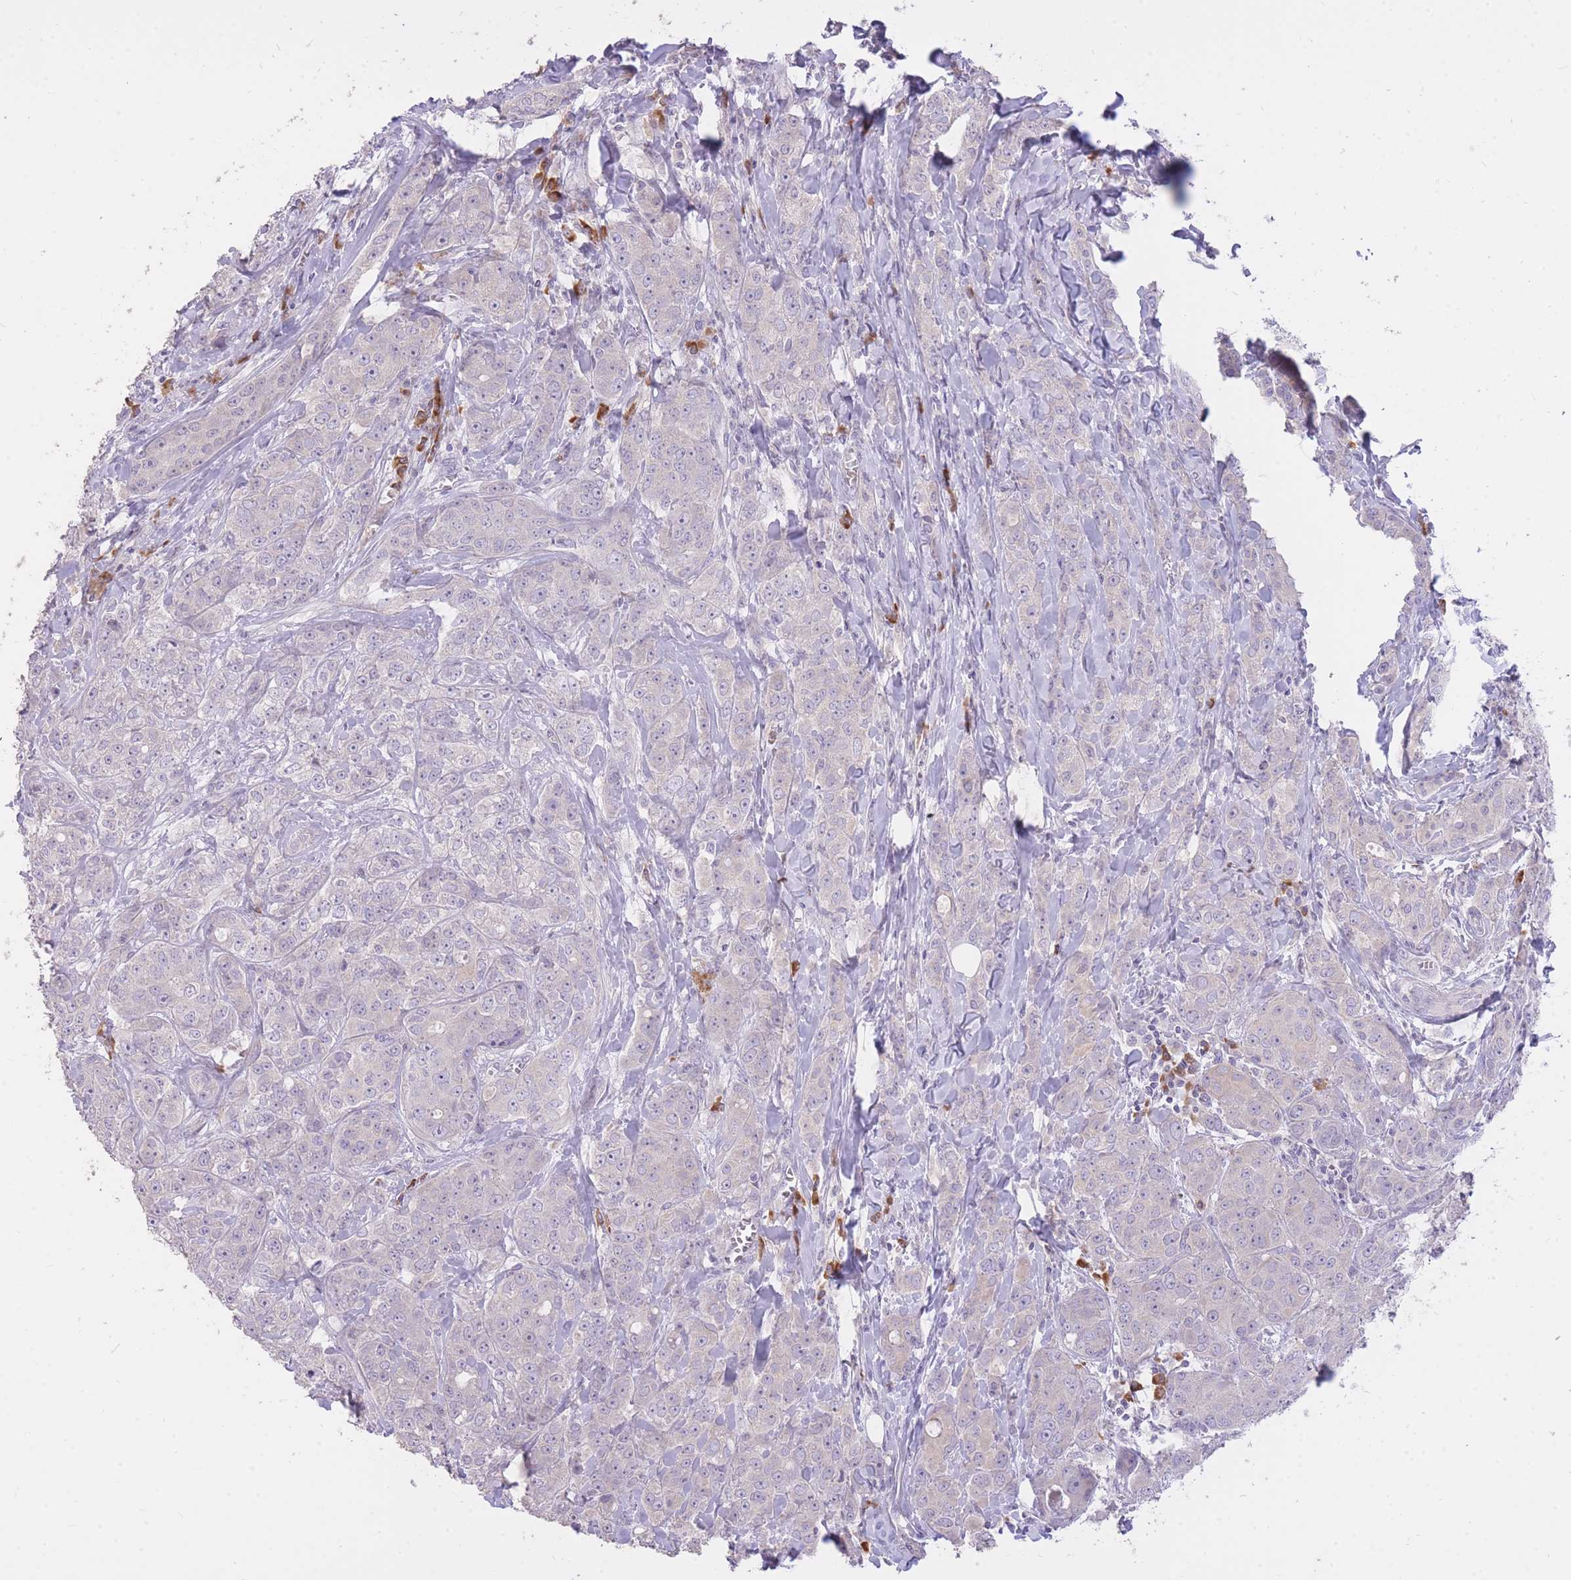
{"staining": {"intensity": "negative", "quantity": "none", "location": "none"}, "tissue": "breast cancer", "cell_type": "Tumor cells", "image_type": "cancer", "snomed": [{"axis": "morphology", "description": "Duct carcinoma"}, {"axis": "topography", "description": "Breast"}], "caption": "DAB (3,3'-diaminobenzidine) immunohistochemical staining of invasive ductal carcinoma (breast) demonstrates no significant positivity in tumor cells. (Immunohistochemistry (ihc), brightfield microscopy, high magnification).", "gene": "FRG2C", "patient": {"sex": "female", "age": 43}}